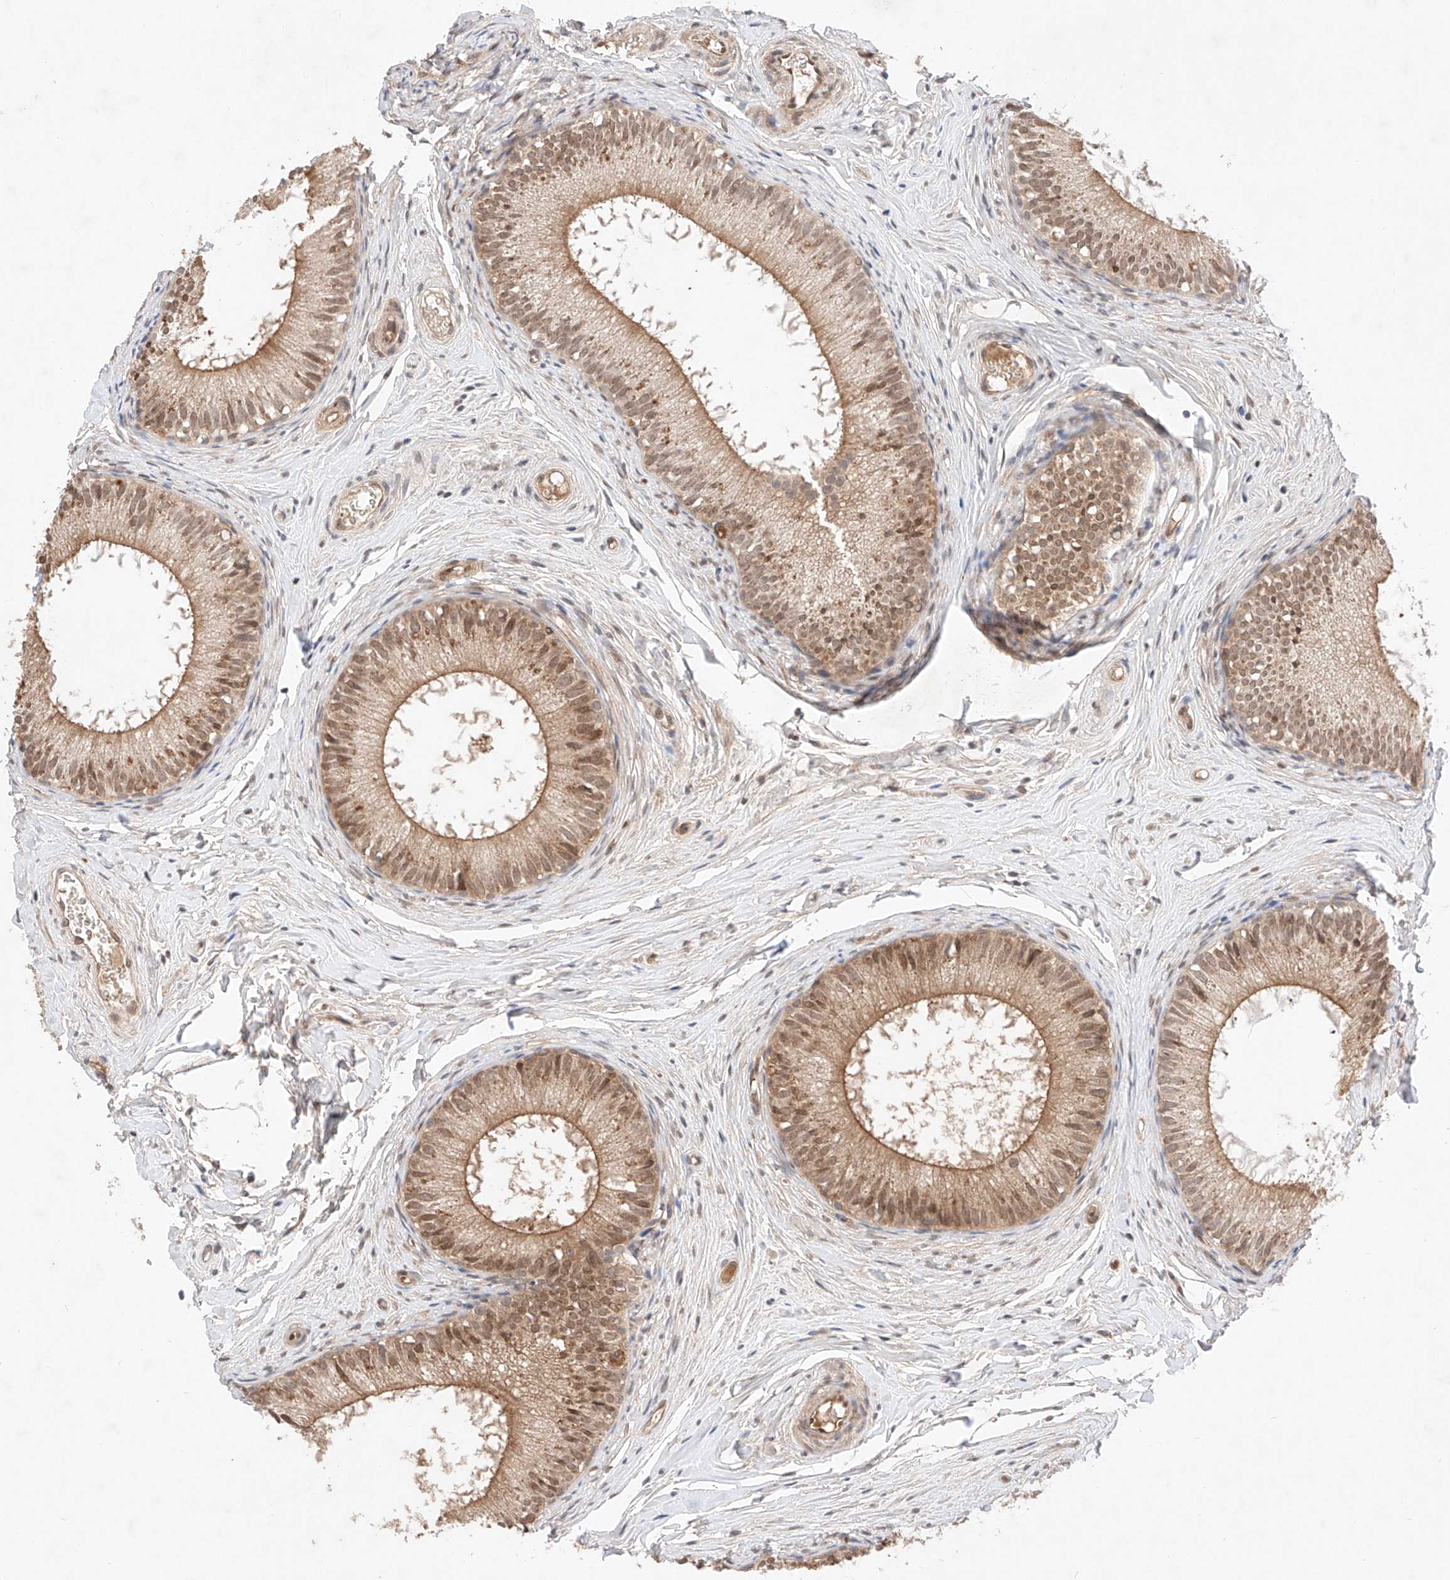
{"staining": {"intensity": "moderate", "quantity": ">75%", "location": "cytoplasmic/membranous,nuclear"}, "tissue": "epididymis", "cell_type": "Glandular cells", "image_type": "normal", "snomed": [{"axis": "morphology", "description": "Normal tissue, NOS"}, {"axis": "topography", "description": "Epididymis"}], "caption": "A brown stain highlights moderate cytoplasmic/membranous,nuclear expression of a protein in glandular cells of benign human epididymis. (Brightfield microscopy of DAB IHC at high magnification).", "gene": "ZNF124", "patient": {"sex": "male", "age": 34}}